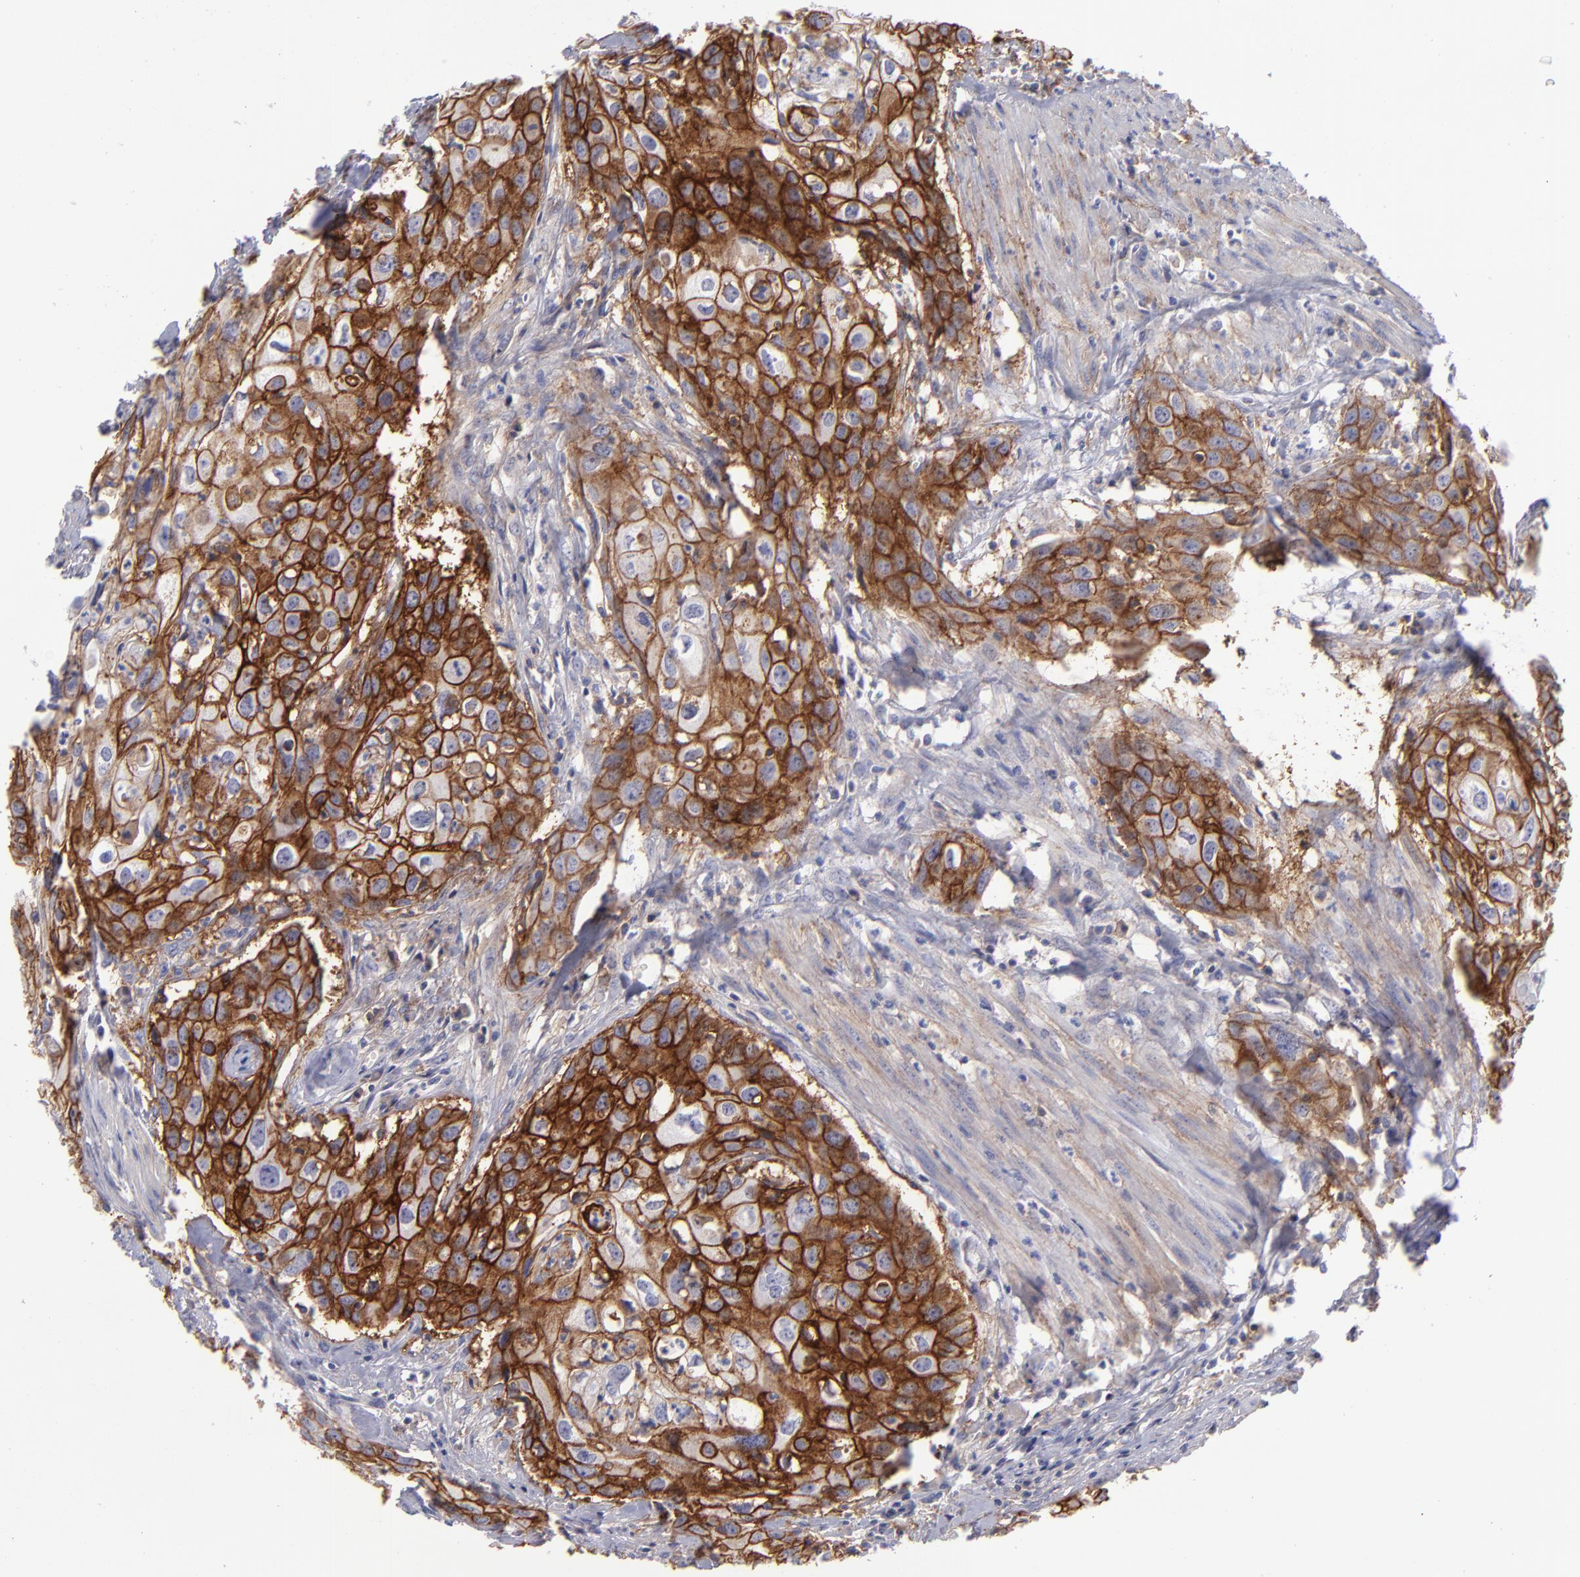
{"staining": {"intensity": "strong", "quantity": ">75%", "location": "cytoplasmic/membranous"}, "tissue": "urothelial cancer", "cell_type": "Tumor cells", "image_type": "cancer", "snomed": [{"axis": "morphology", "description": "Urothelial carcinoma, High grade"}, {"axis": "topography", "description": "Urinary bladder"}], "caption": "The micrograph demonstrates immunohistochemical staining of urothelial cancer. There is strong cytoplasmic/membranous expression is present in about >75% of tumor cells. (Stains: DAB (3,3'-diaminobenzidine) in brown, nuclei in blue, Microscopy: brightfield microscopy at high magnification).", "gene": "BSG", "patient": {"sex": "male", "age": 54}}